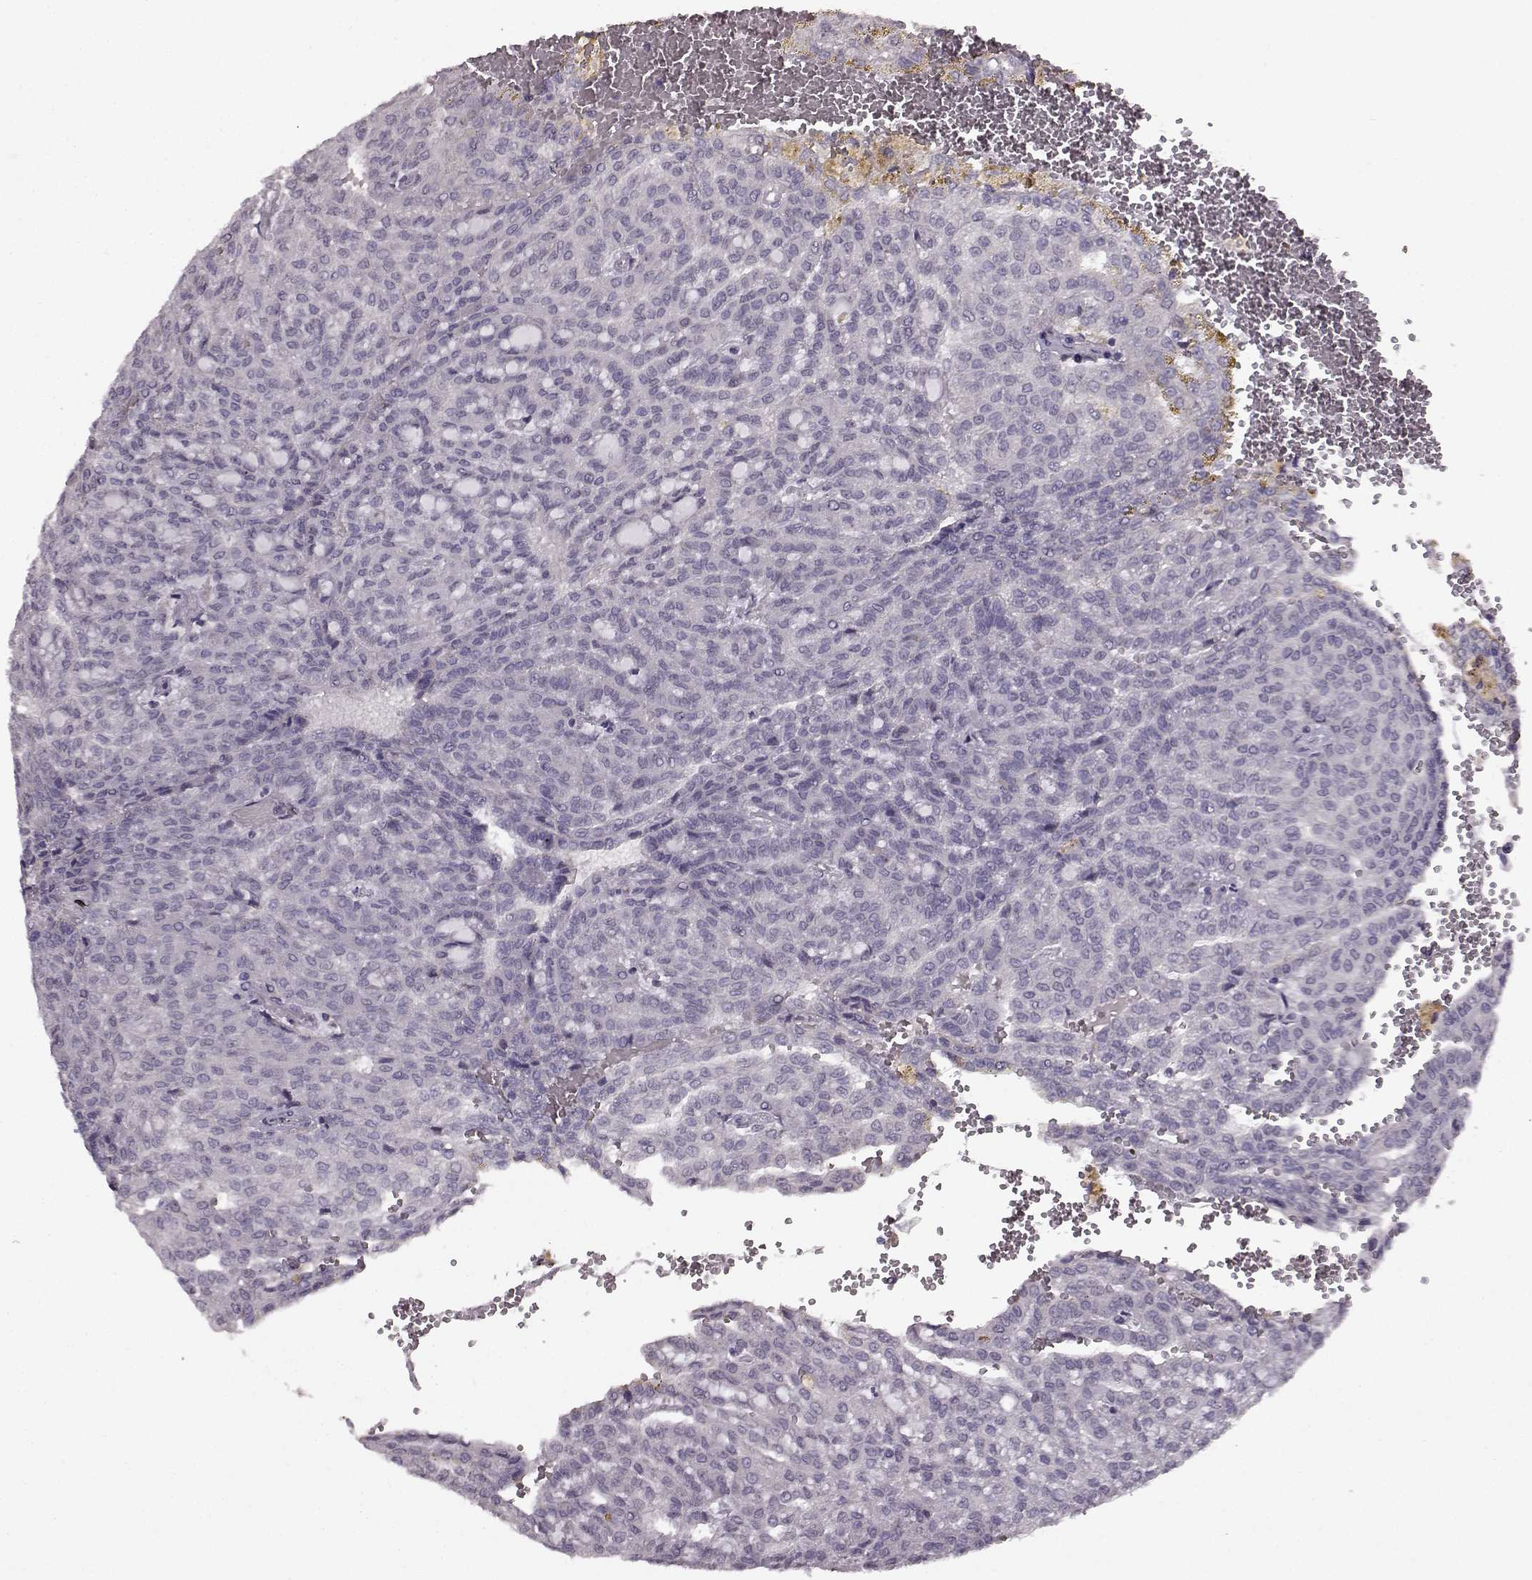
{"staining": {"intensity": "negative", "quantity": "none", "location": "none"}, "tissue": "renal cancer", "cell_type": "Tumor cells", "image_type": "cancer", "snomed": [{"axis": "morphology", "description": "Adenocarcinoma, NOS"}, {"axis": "topography", "description": "Kidney"}], "caption": "This is a image of immunohistochemistry staining of renal cancer, which shows no expression in tumor cells.", "gene": "LHB", "patient": {"sex": "male", "age": 63}}